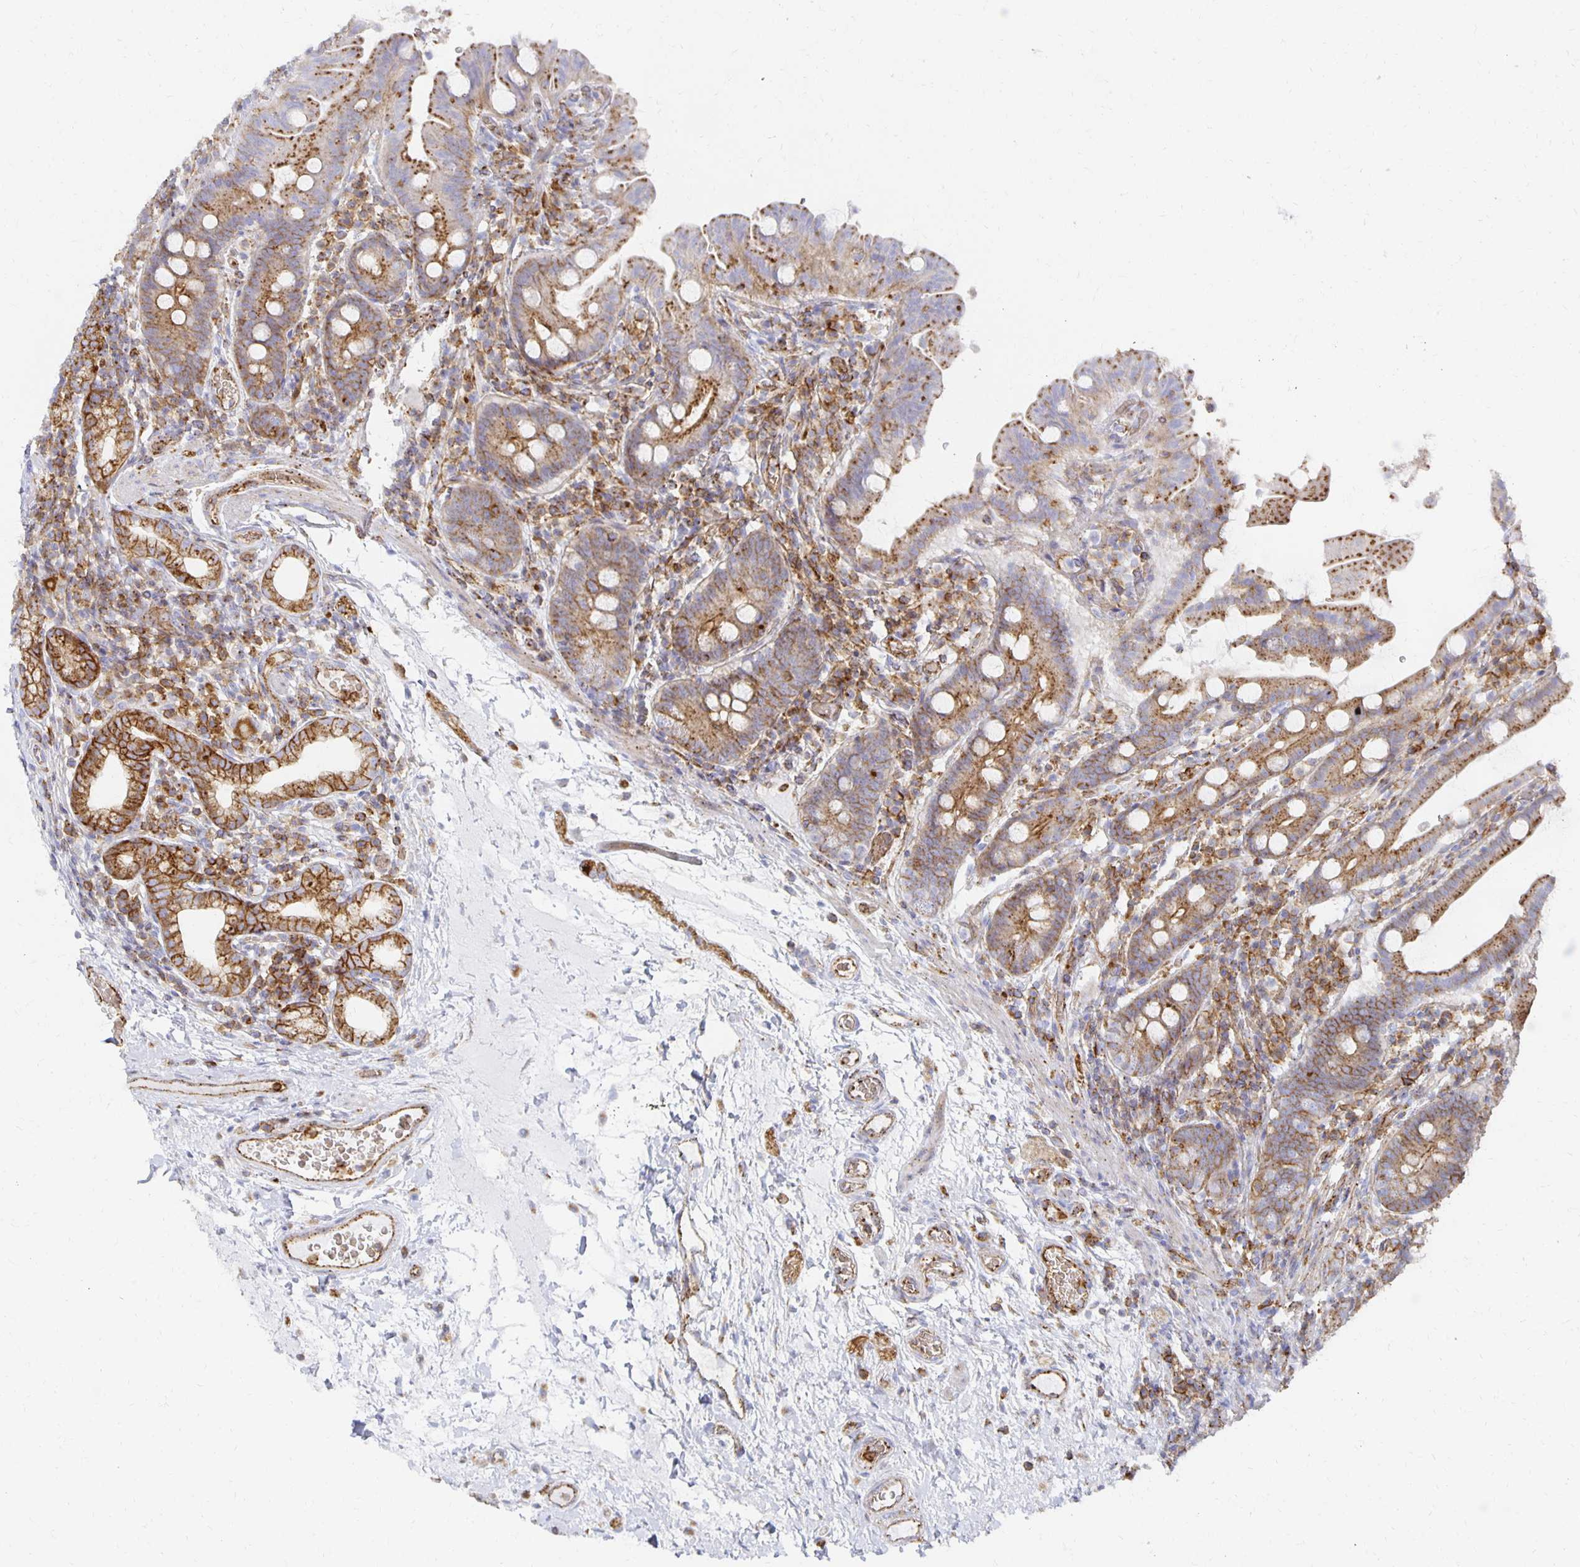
{"staining": {"intensity": "moderate", "quantity": "25%-75%", "location": "cytoplasmic/membranous"}, "tissue": "small intestine", "cell_type": "Glandular cells", "image_type": "normal", "snomed": [{"axis": "morphology", "description": "Normal tissue, NOS"}, {"axis": "topography", "description": "Small intestine"}], "caption": "A photomicrograph of human small intestine stained for a protein reveals moderate cytoplasmic/membranous brown staining in glandular cells.", "gene": "TAAR1", "patient": {"sex": "male", "age": 26}}